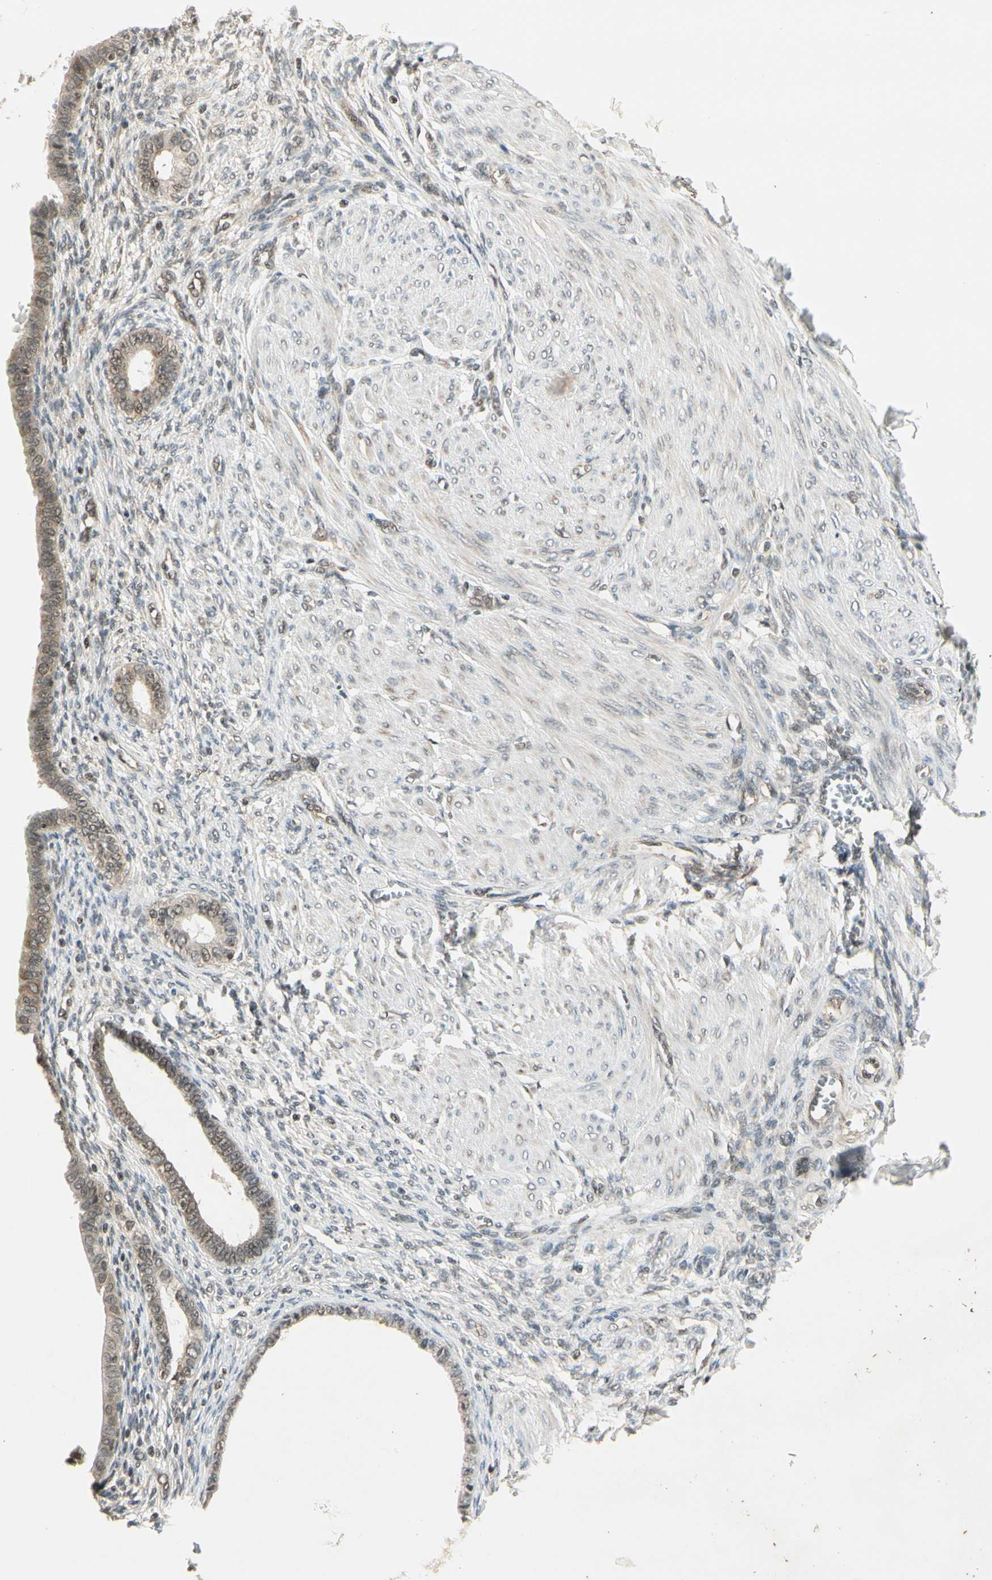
{"staining": {"intensity": "moderate", "quantity": "25%-75%", "location": "cytoplasmic/membranous,nuclear"}, "tissue": "endometrium", "cell_type": "Cells in endometrial stroma", "image_type": "normal", "snomed": [{"axis": "morphology", "description": "Normal tissue, NOS"}, {"axis": "topography", "description": "Endometrium"}], "caption": "Cells in endometrial stroma reveal medium levels of moderate cytoplasmic/membranous,nuclear expression in approximately 25%-75% of cells in normal human endometrium. The staining was performed using DAB (3,3'-diaminobenzidine) to visualize the protein expression in brown, while the nuclei were stained in blue with hematoxylin (Magnification: 20x).", "gene": "SMN2", "patient": {"sex": "female", "age": 72}}